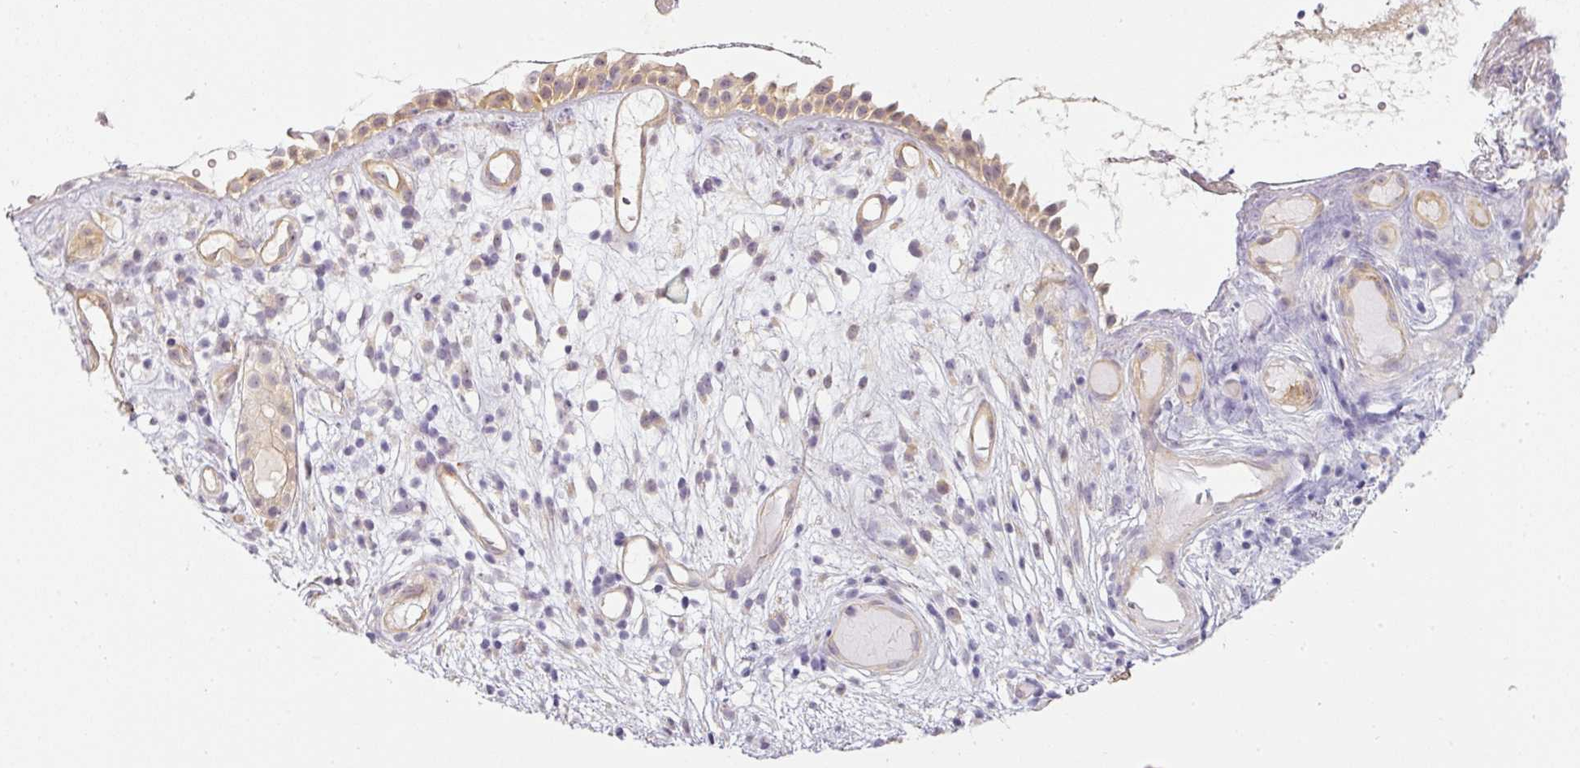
{"staining": {"intensity": "weak", "quantity": "<25%", "location": "cytoplasmic/membranous"}, "tissue": "nasopharynx", "cell_type": "Respiratory epithelial cells", "image_type": "normal", "snomed": [{"axis": "morphology", "description": "Normal tissue, NOS"}, {"axis": "morphology", "description": "Inflammation, NOS"}, {"axis": "topography", "description": "Nasopharynx"}], "caption": "Immunohistochemistry (IHC) of unremarkable nasopharynx shows no expression in respiratory epithelial cells. (DAB (3,3'-diaminobenzidine) immunohistochemistry (IHC), high magnification).", "gene": "ANKRD18A", "patient": {"sex": "male", "age": 54}}